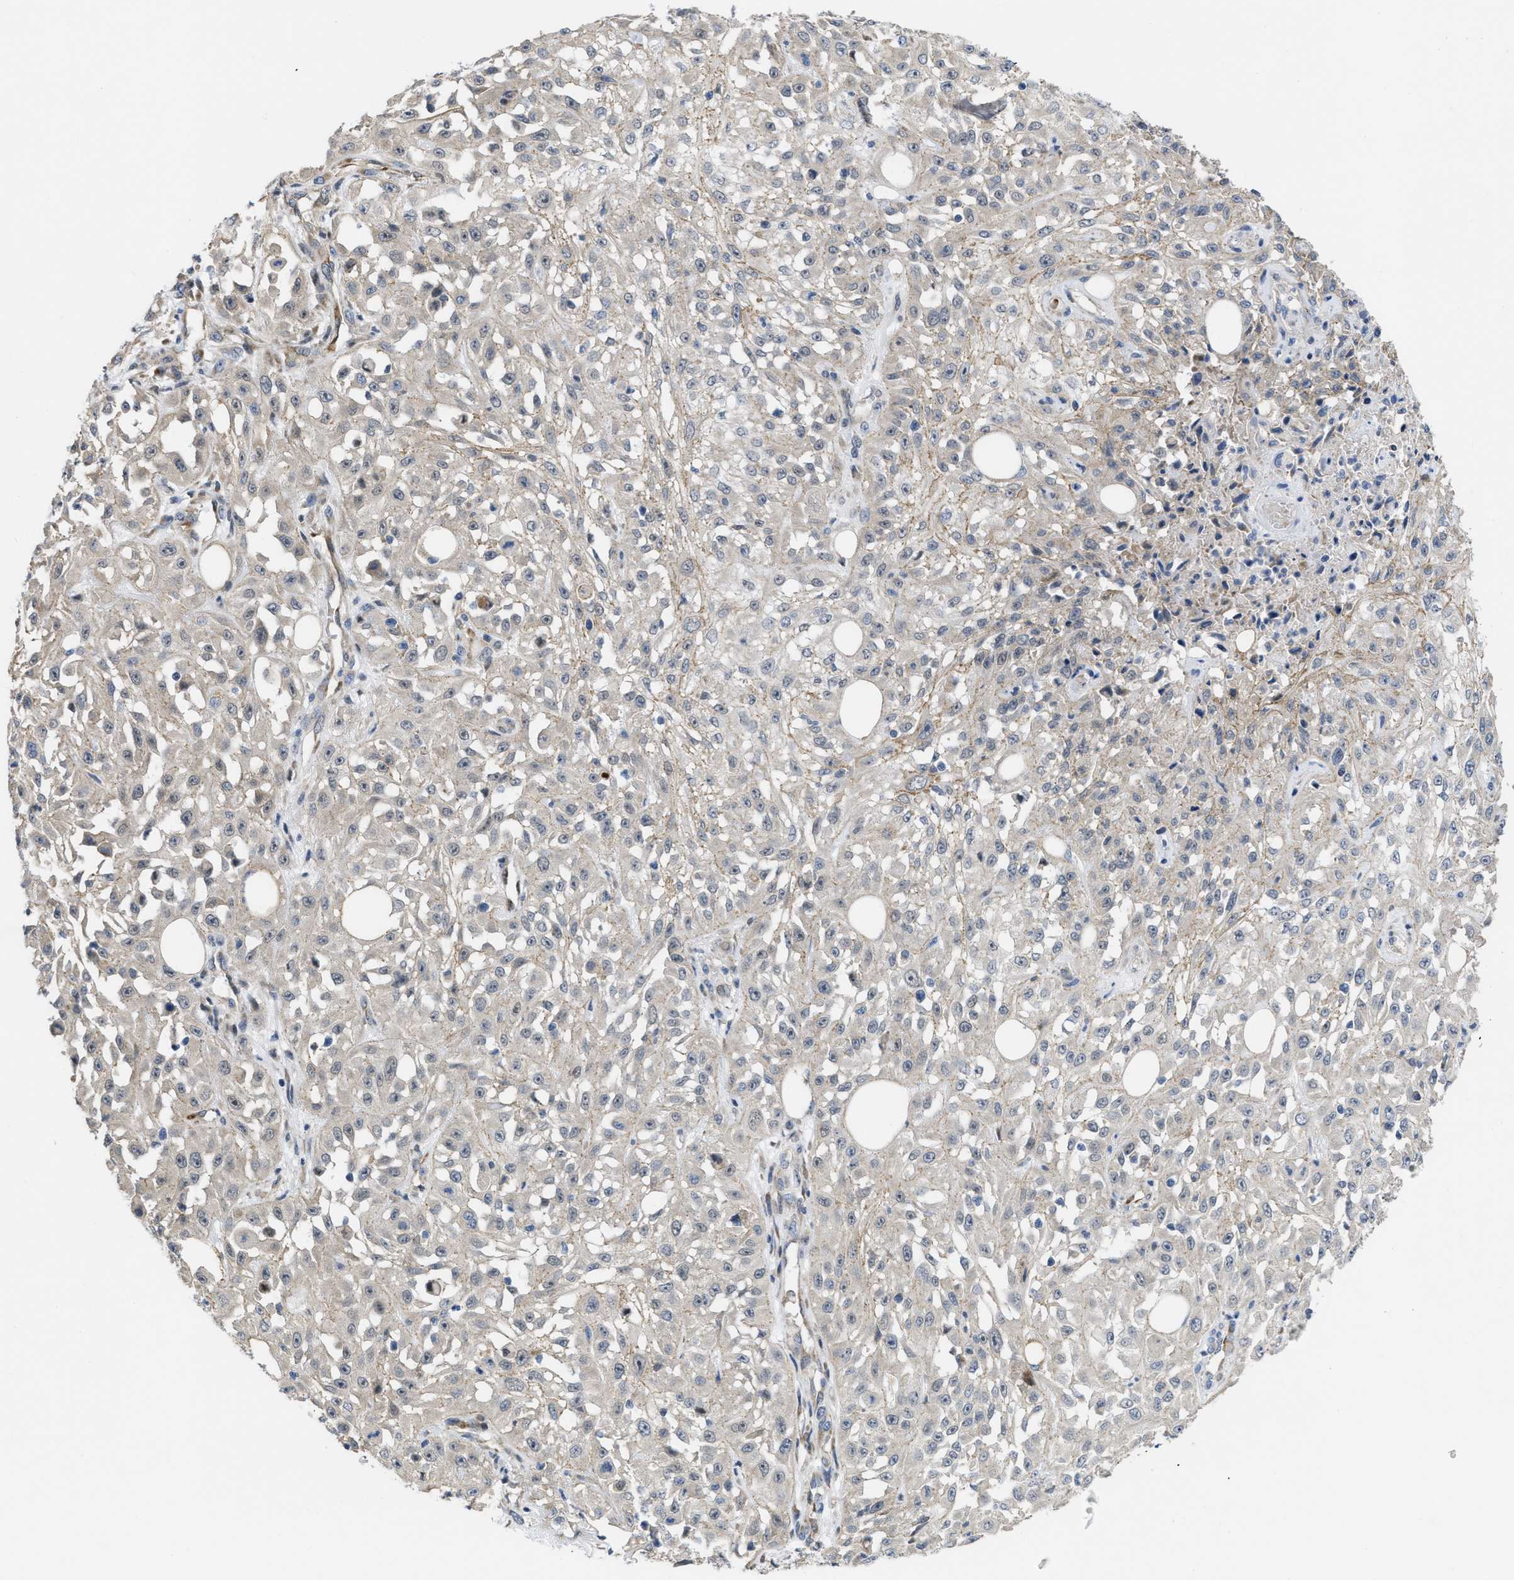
{"staining": {"intensity": "weak", "quantity": "<25%", "location": "cytoplasmic/membranous"}, "tissue": "skin cancer", "cell_type": "Tumor cells", "image_type": "cancer", "snomed": [{"axis": "morphology", "description": "Squamous cell carcinoma, NOS"}, {"axis": "morphology", "description": "Squamous cell carcinoma, metastatic, NOS"}, {"axis": "topography", "description": "Skin"}, {"axis": "topography", "description": "Lymph node"}], "caption": "High magnification brightfield microscopy of skin metastatic squamous cell carcinoma stained with DAB (3,3'-diaminobenzidine) (brown) and counterstained with hematoxylin (blue): tumor cells show no significant expression.", "gene": "CDPF1", "patient": {"sex": "male", "age": 75}}